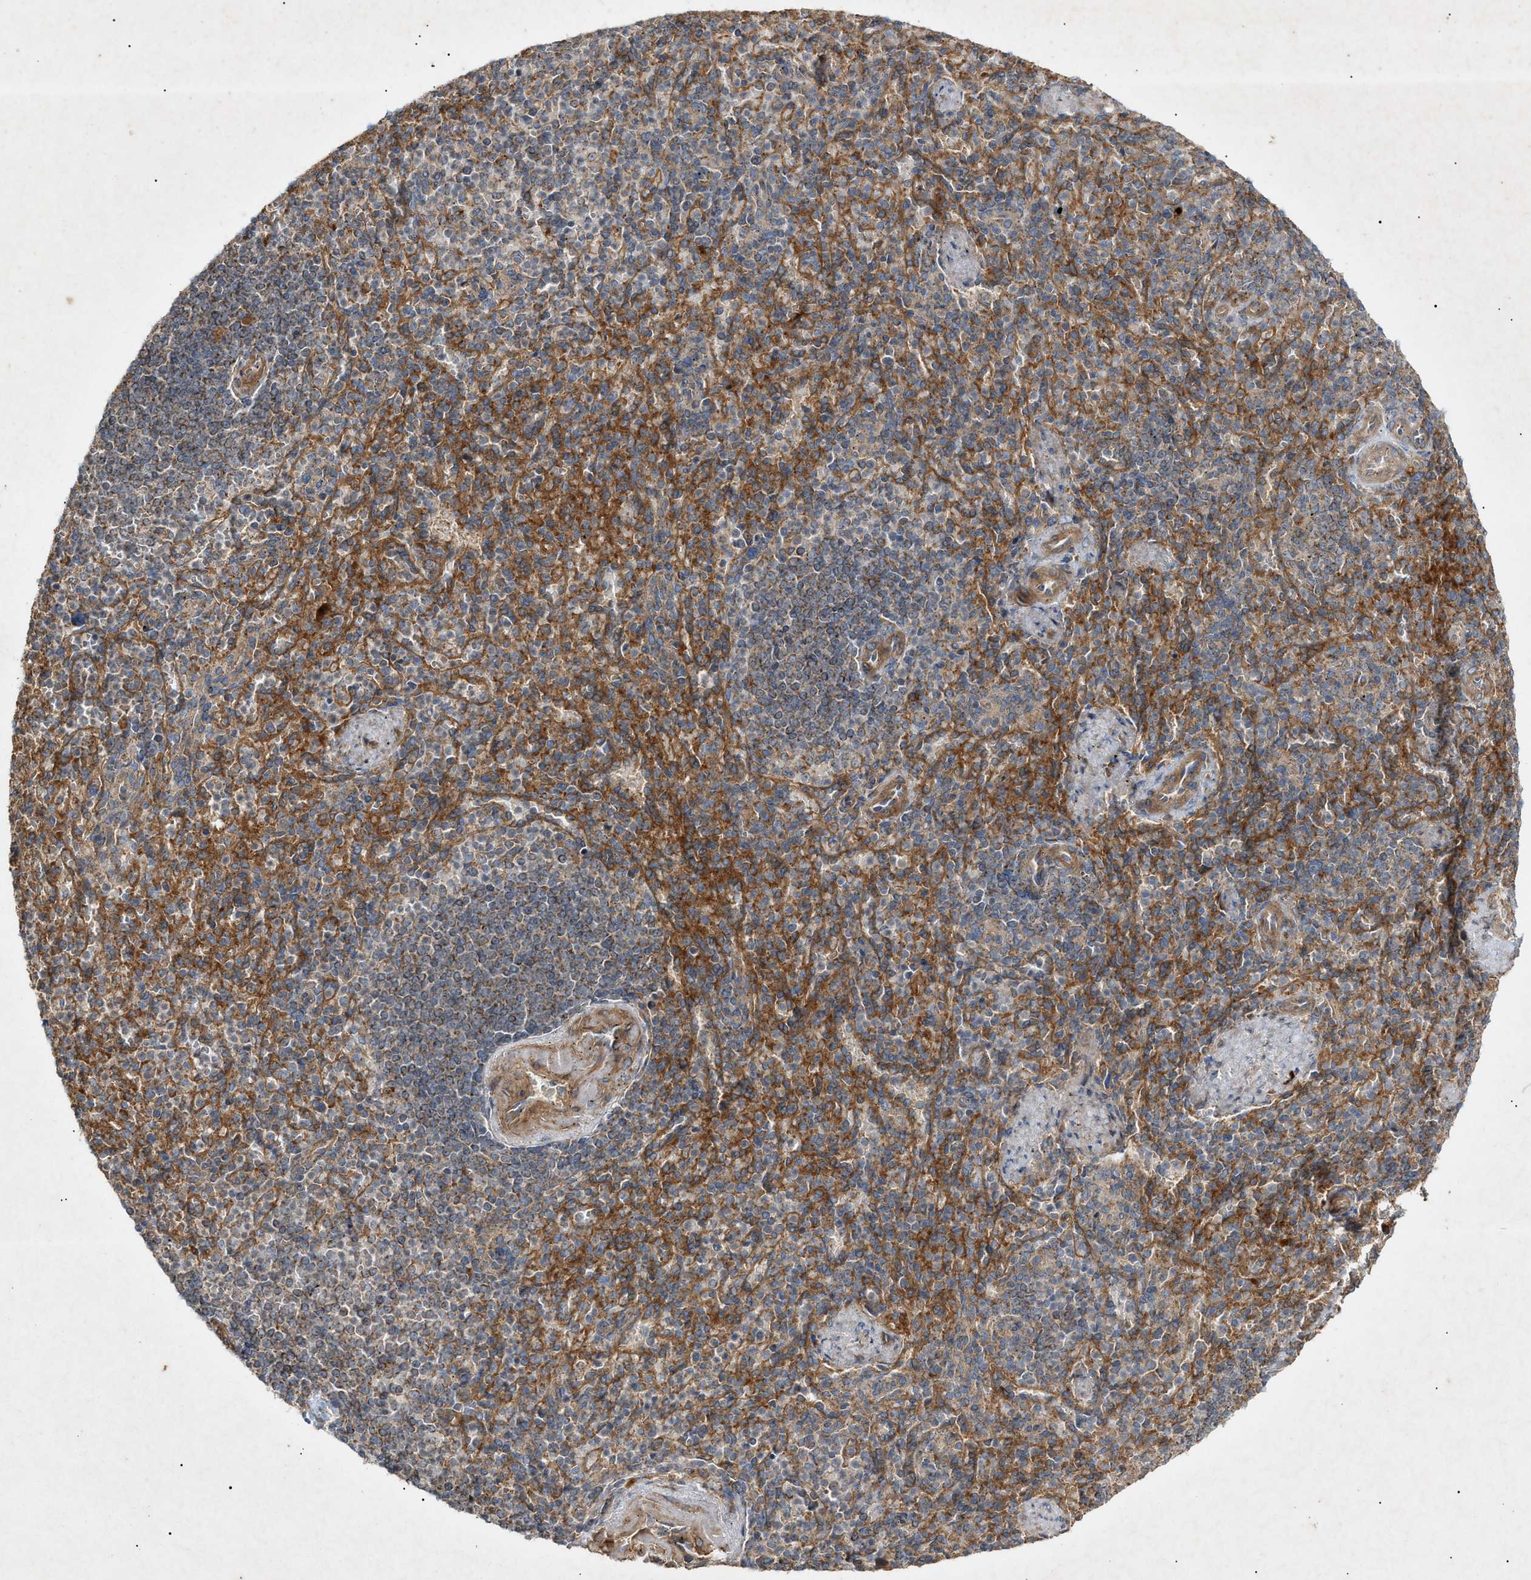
{"staining": {"intensity": "moderate", "quantity": "25%-75%", "location": "cytoplasmic/membranous"}, "tissue": "spleen", "cell_type": "Cells in red pulp", "image_type": "normal", "snomed": [{"axis": "morphology", "description": "Normal tissue, NOS"}, {"axis": "topography", "description": "Spleen"}], "caption": "Normal spleen demonstrates moderate cytoplasmic/membranous expression in about 25%-75% of cells in red pulp.", "gene": "MTCH1", "patient": {"sex": "female", "age": 74}}